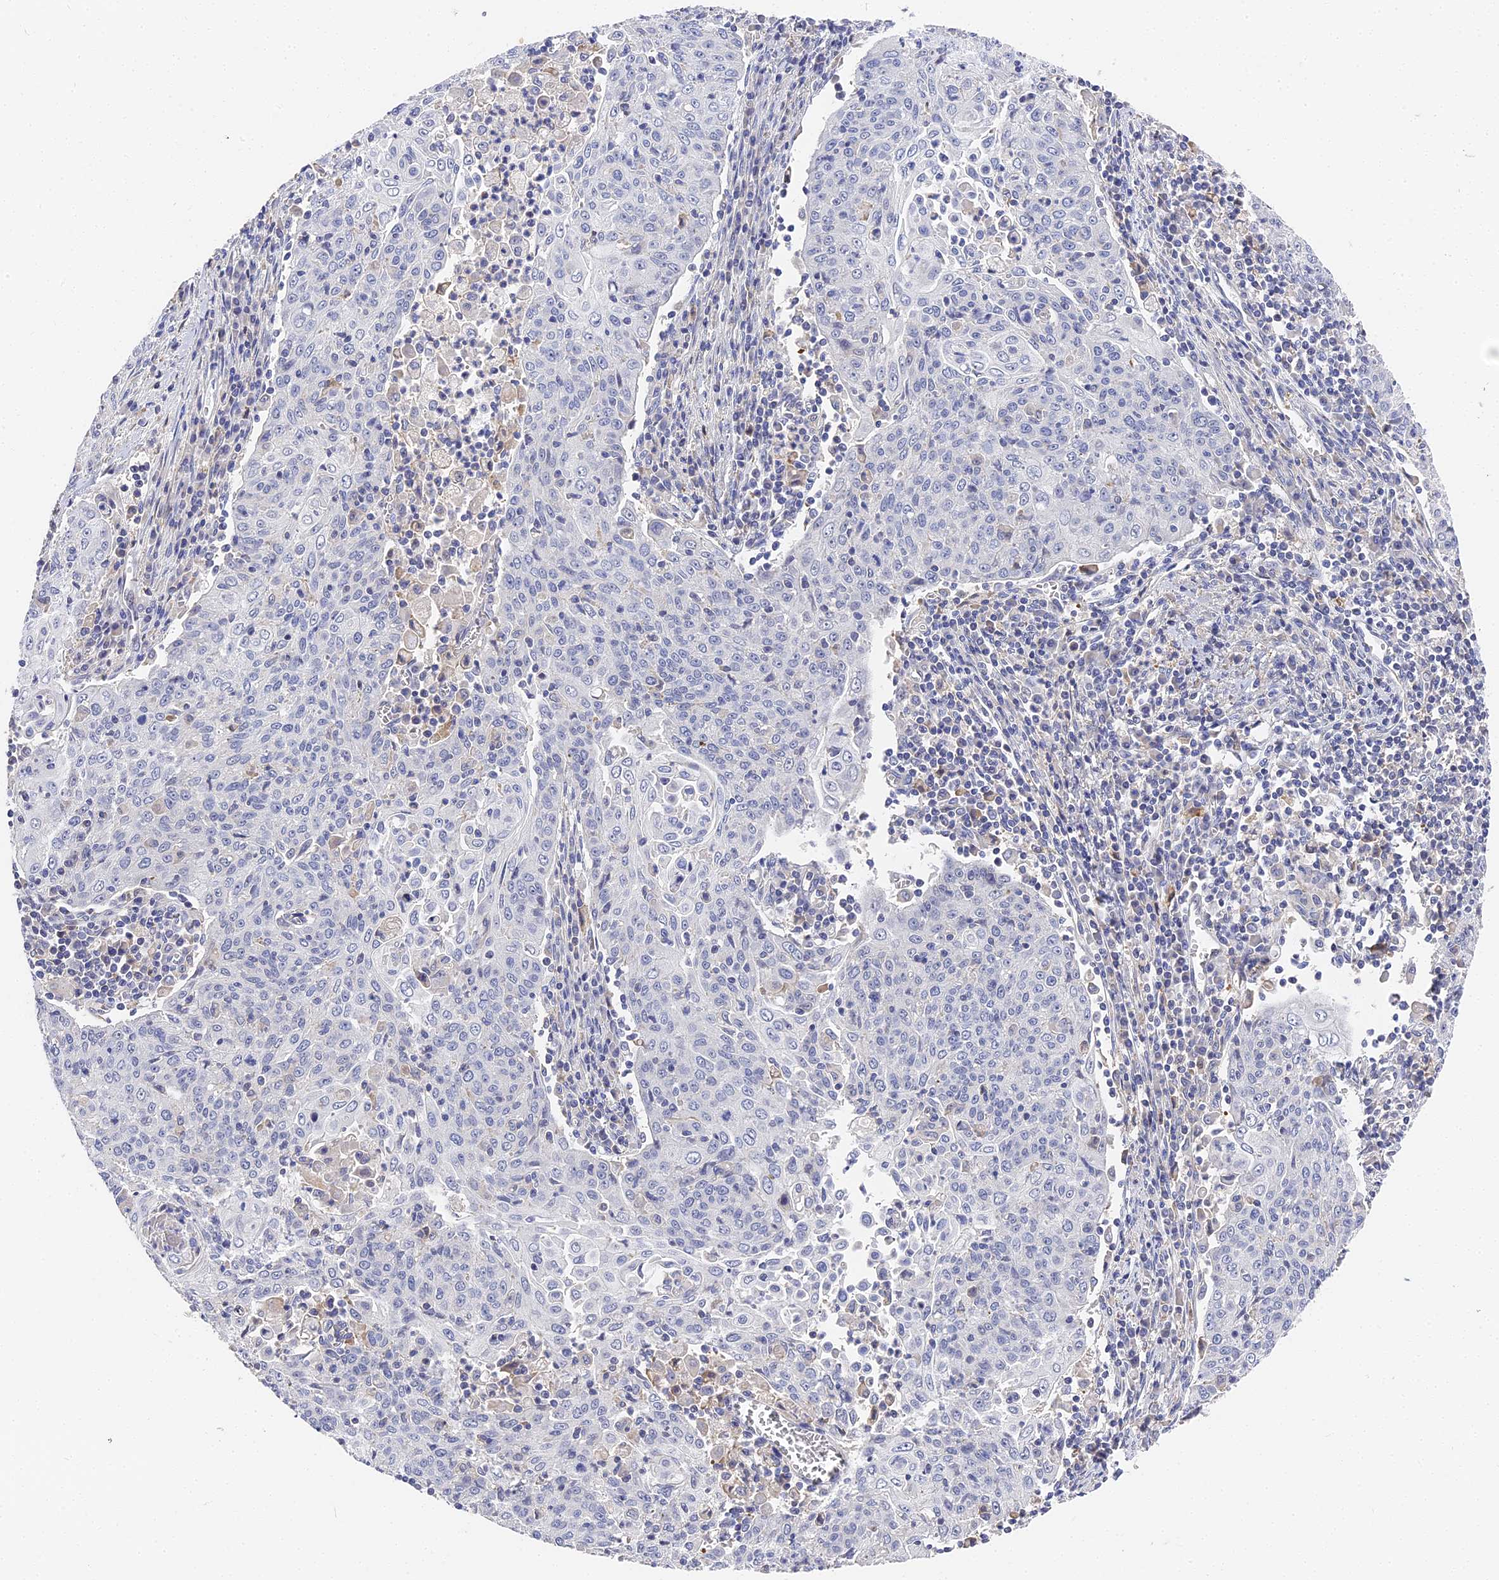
{"staining": {"intensity": "negative", "quantity": "none", "location": "none"}, "tissue": "cervical cancer", "cell_type": "Tumor cells", "image_type": "cancer", "snomed": [{"axis": "morphology", "description": "Squamous cell carcinoma, NOS"}, {"axis": "topography", "description": "Cervix"}], "caption": "Protein analysis of cervical squamous cell carcinoma reveals no significant positivity in tumor cells.", "gene": "CCDC113", "patient": {"sex": "female", "age": 48}}